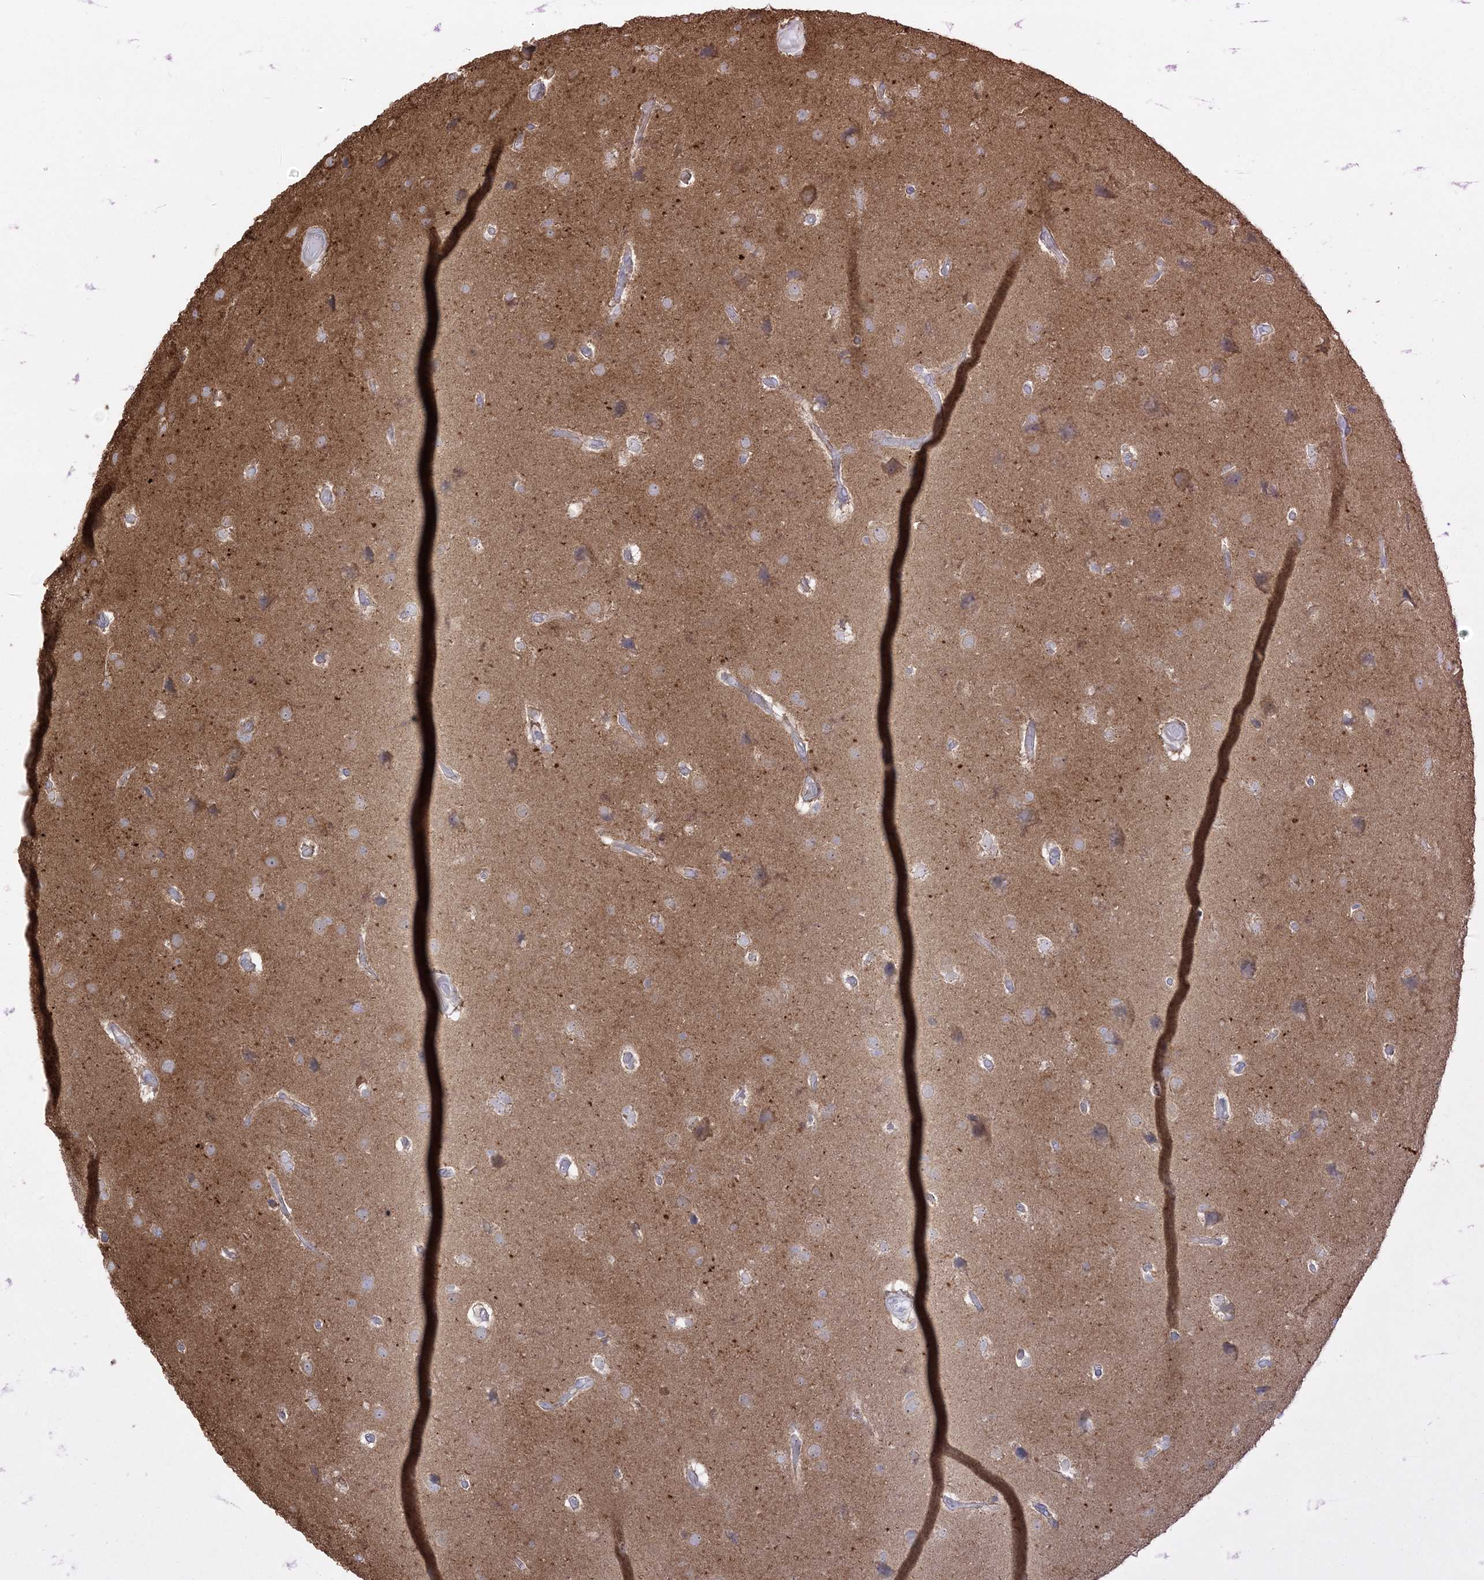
{"staining": {"intensity": "weak", "quantity": "25%-75%", "location": "cytoplasmic/membranous"}, "tissue": "glioma", "cell_type": "Tumor cells", "image_type": "cancer", "snomed": [{"axis": "morphology", "description": "Glioma, malignant, Low grade"}, {"axis": "topography", "description": "Brain"}], "caption": "Immunohistochemical staining of human glioma exhibits low levels of weak cytoplasmic/membranous staining in about 25%-75% of tumor cells.", "gene": "ZC3H6", "patient": {"sex": "female", "age": 37}}